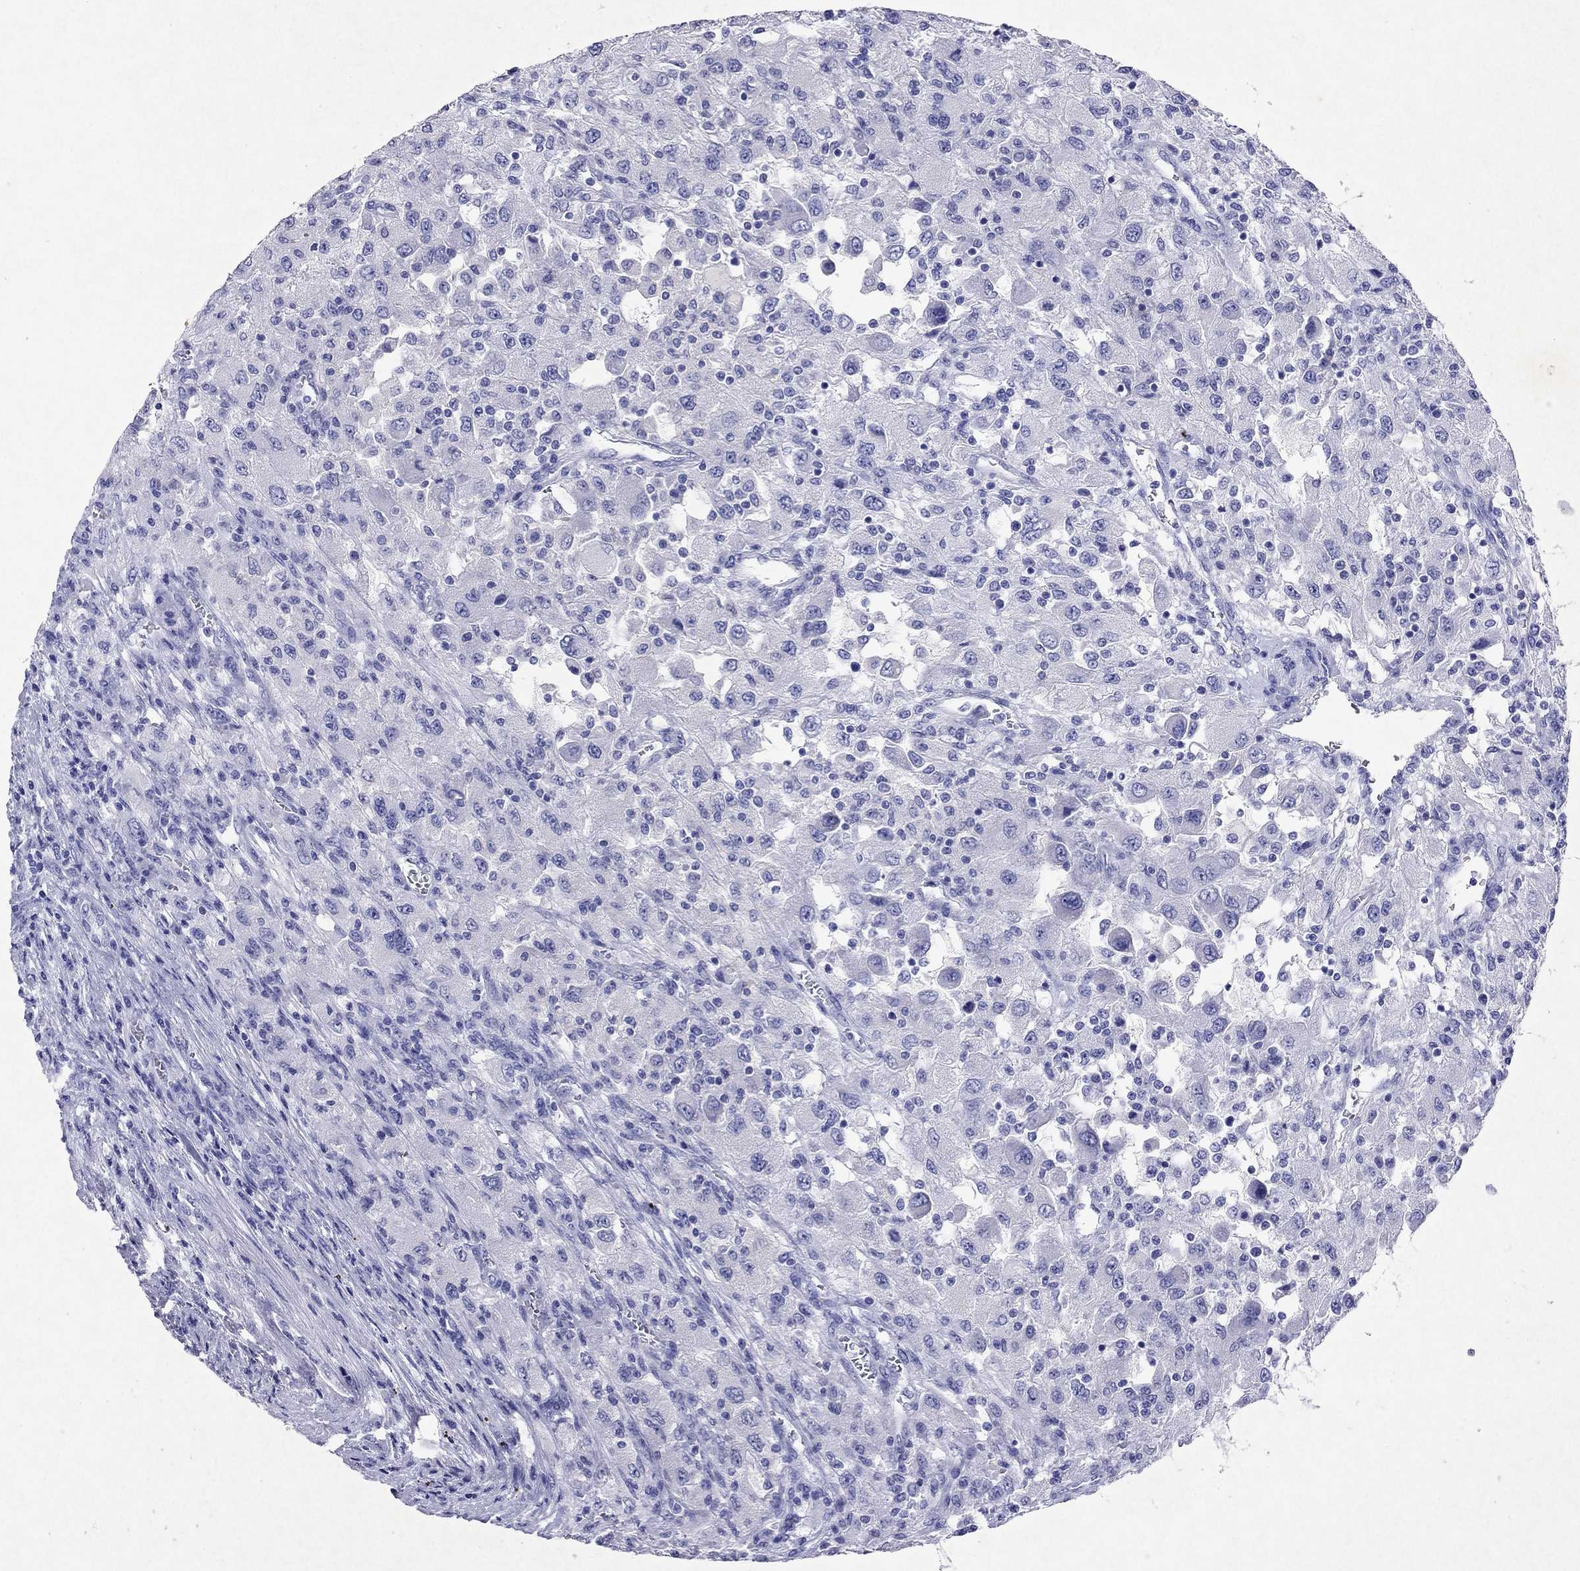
{"staining": {"intensity": "negative", "quantity": "none", "location": "none"}, "tissue": "renal cancer", "cell_type": "Tumor cells", "image_type": "cancer", "snomed": [{"axis": "morphology", "description": "Adenocarcinoma, NOS"}, {"axis": "topography", "description": "Kidney"}], "caption": "Immunohistochemistry (IHC) photomicrograph of human renal cancer stained for a protein (brown), which displays no expression in tumor cells.", "gene": "ARMC12", "patient": {"sex": "female", "age": 67}}